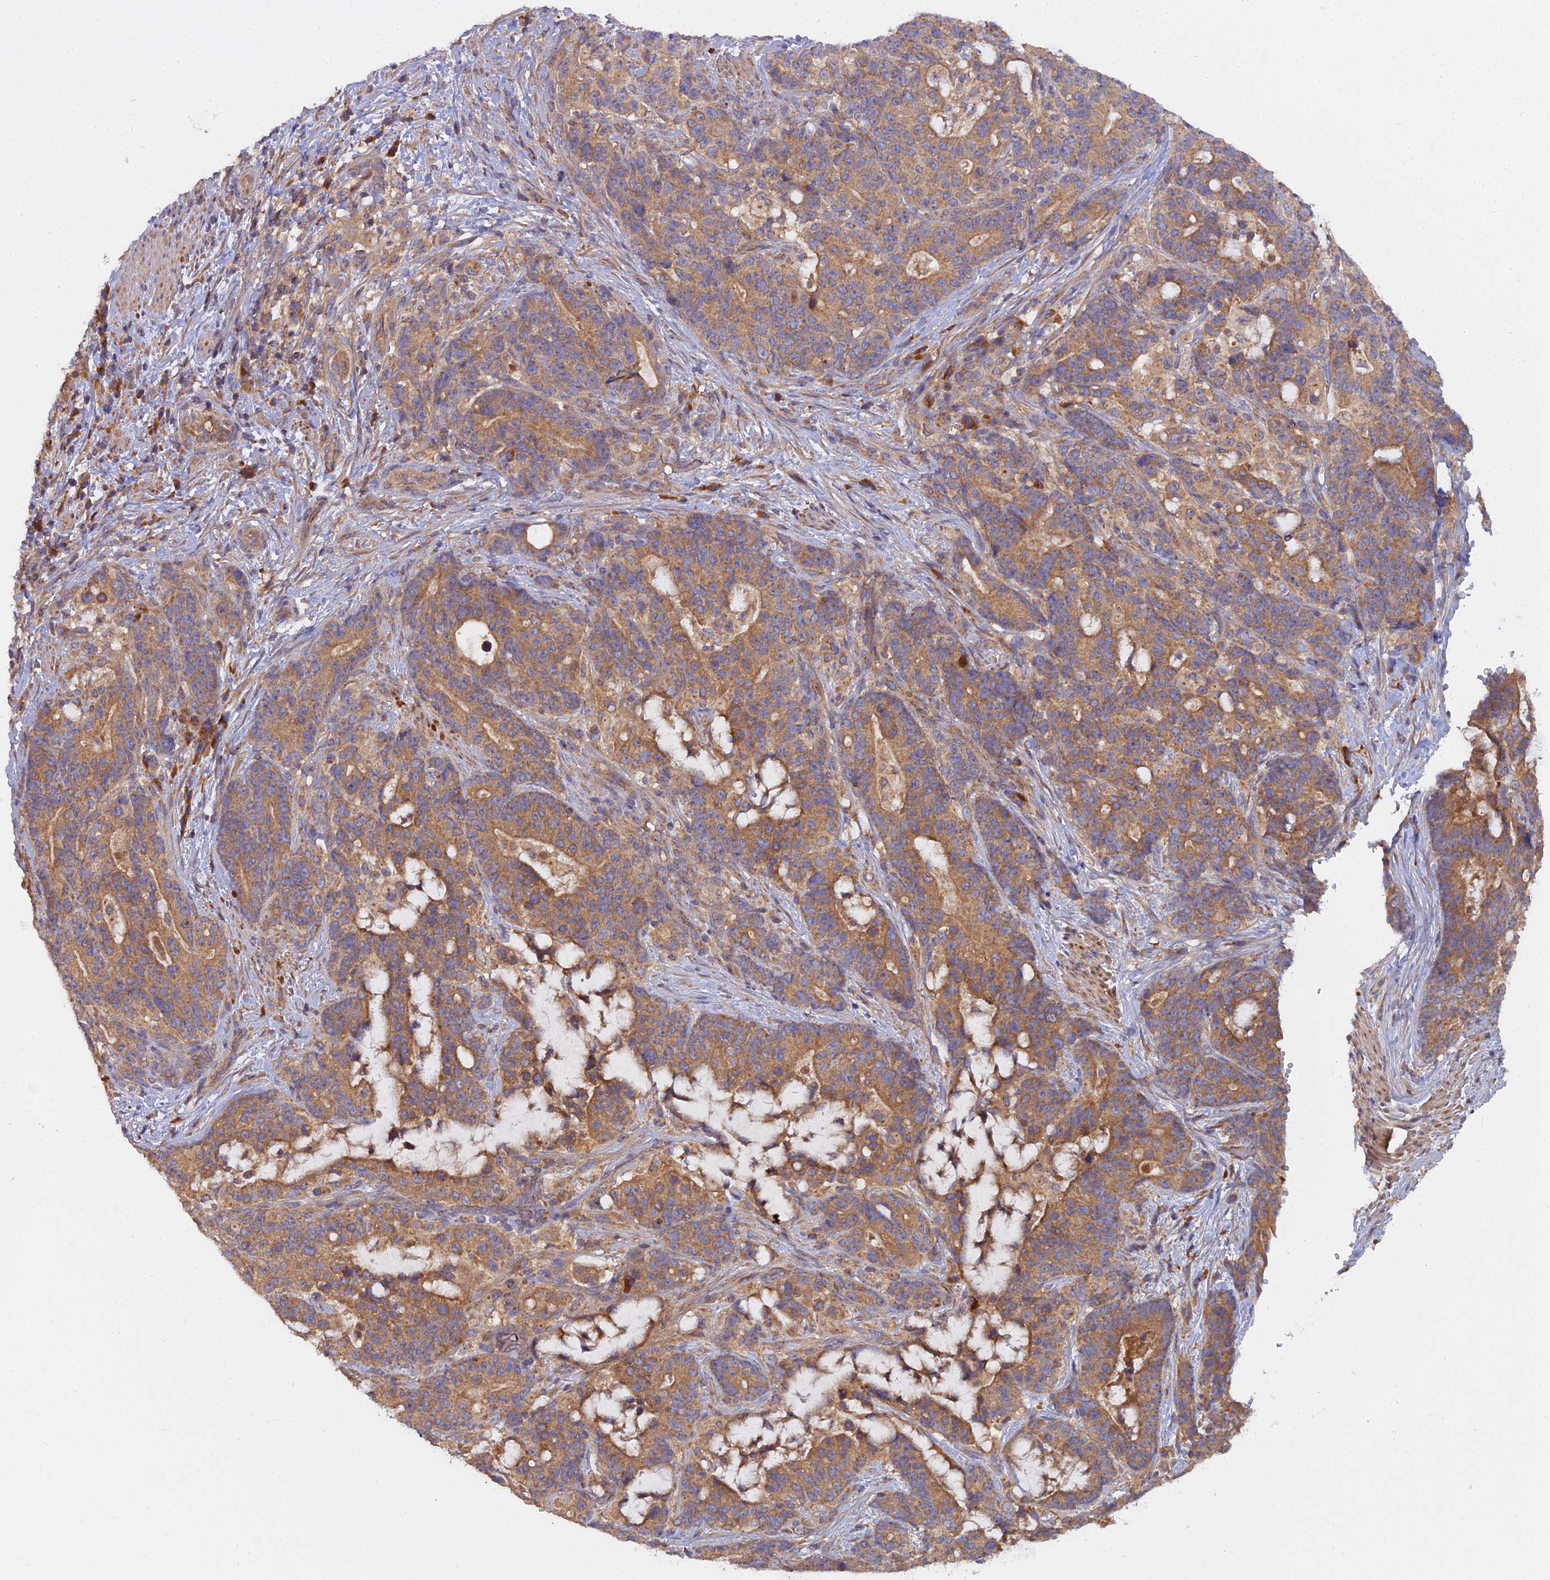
{"staining": {"intensity": "moderate", "quantity": ">75%", "location": "cytoplasmic/membranous"}, "tissue": "stomach cancer", "cell_type": "Tumor cells", "image_type": "cancer", "snomed": [{"axis": "morphology", "description": "Normal tissue, NOS"}, {"axis": "morphology", "description": "Adenocarcinoma, NOS"}, {"axis": "topography", "description": "Stomach"}], "caption": "Stomach cancer was stained to show a protein in brown. There is medium levels of moderate cytoplasmic/membranous expression in approximately >75% of tumor cells. The protein is stained brown, and the nuclei are stained in blue (DAB (3,3'-diaminobenzidine) IHC with brightfield microscopy, high magnification).", "gene": "CCDC167", "patient": {"sex": "female", "age": 64}}